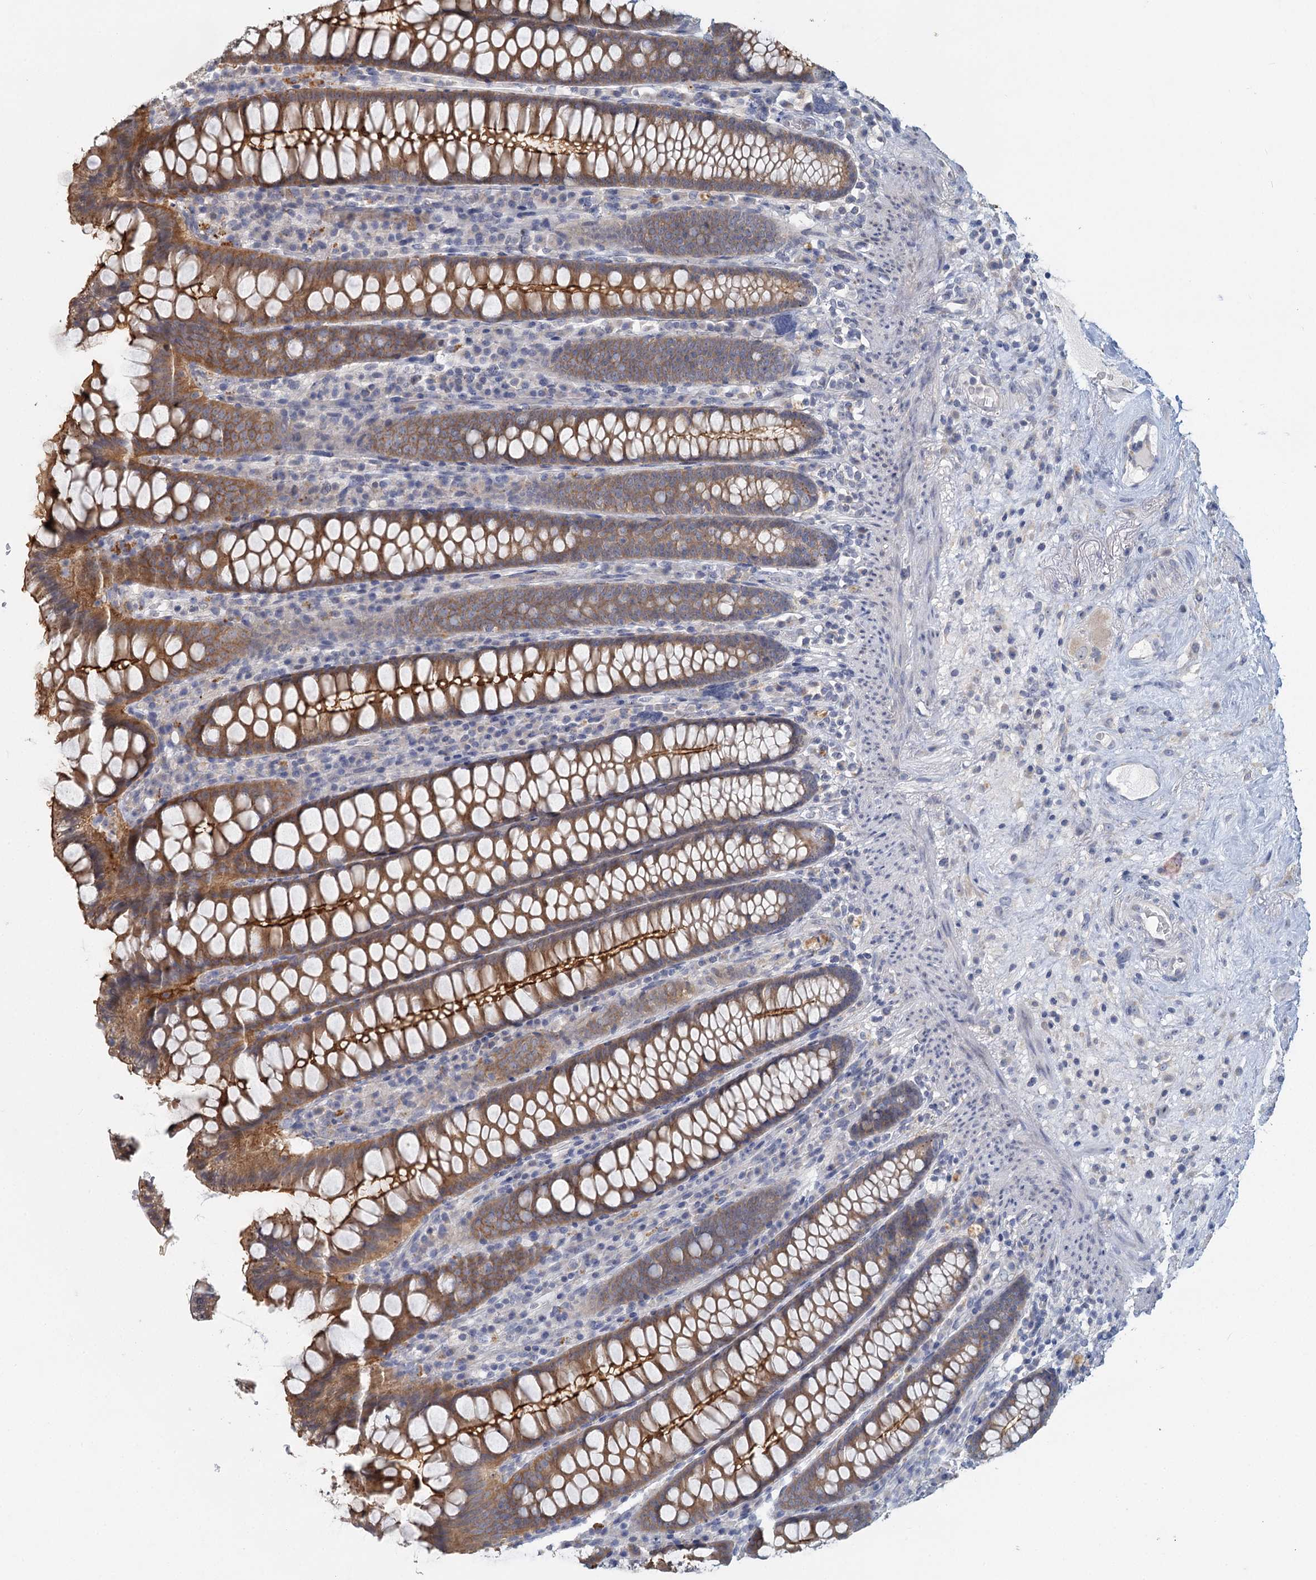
{"staining": {"intensity": "weak", "quantity": "25%-75%", "location": "cytoplasmic/membranous"}, "tissue": "colon", "cell_type": "Endothelial cells", "image_type": "normal", "snomed": [{"axis": "morphology", "description": "Normal tissue, NOS"}, {"axis": "topography", "description": "Colon"}], "caption": "Approximately 25%-75% of endothelial cells in normal human colon show weak cytoplasmic/membranous protein positivity as visualized by brown immunohistochemical staining.", "gene": "MYO7B", "patient": {"sex": "female", "age": 79}}